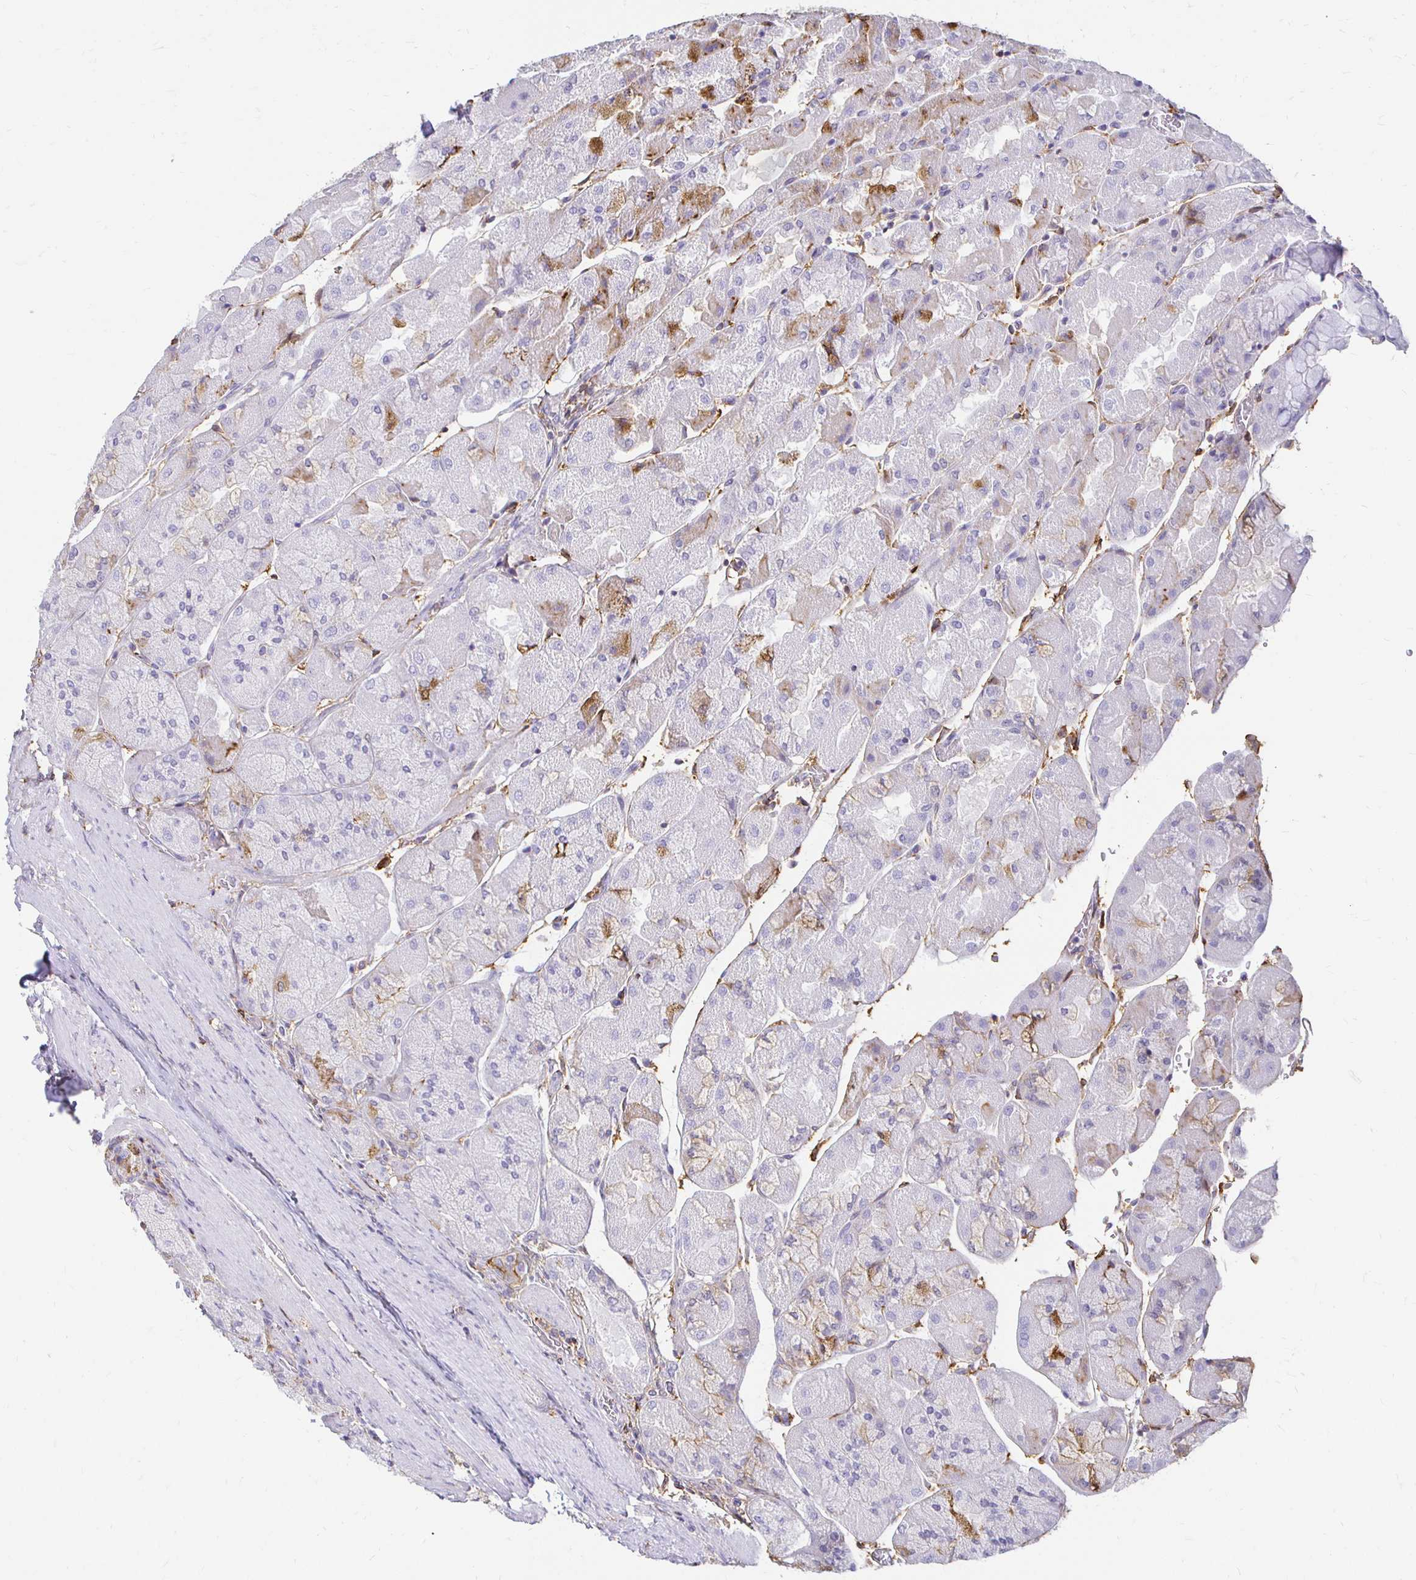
{"staining": {"intensity": "weak", "quantity": "<25%", "location": "cytoplasmic/membranous"}, "tissue": "stomach", "cell_type": "Glandular cells", "image_type": "normal", "snomed": [{"axis": "morphology", "description": "Normal tissue, NOS"}, {"axis": "topography", "description": "Stomach"}], "caption": "A high-resolution micrograph shows IHC staining of unremarkable stomach, which exhibits no significant staining in glandular cells. (DAB IHC, high magnification).", "gene": "TAS1R3", "patient": {"sex": "female", "age": 61}}